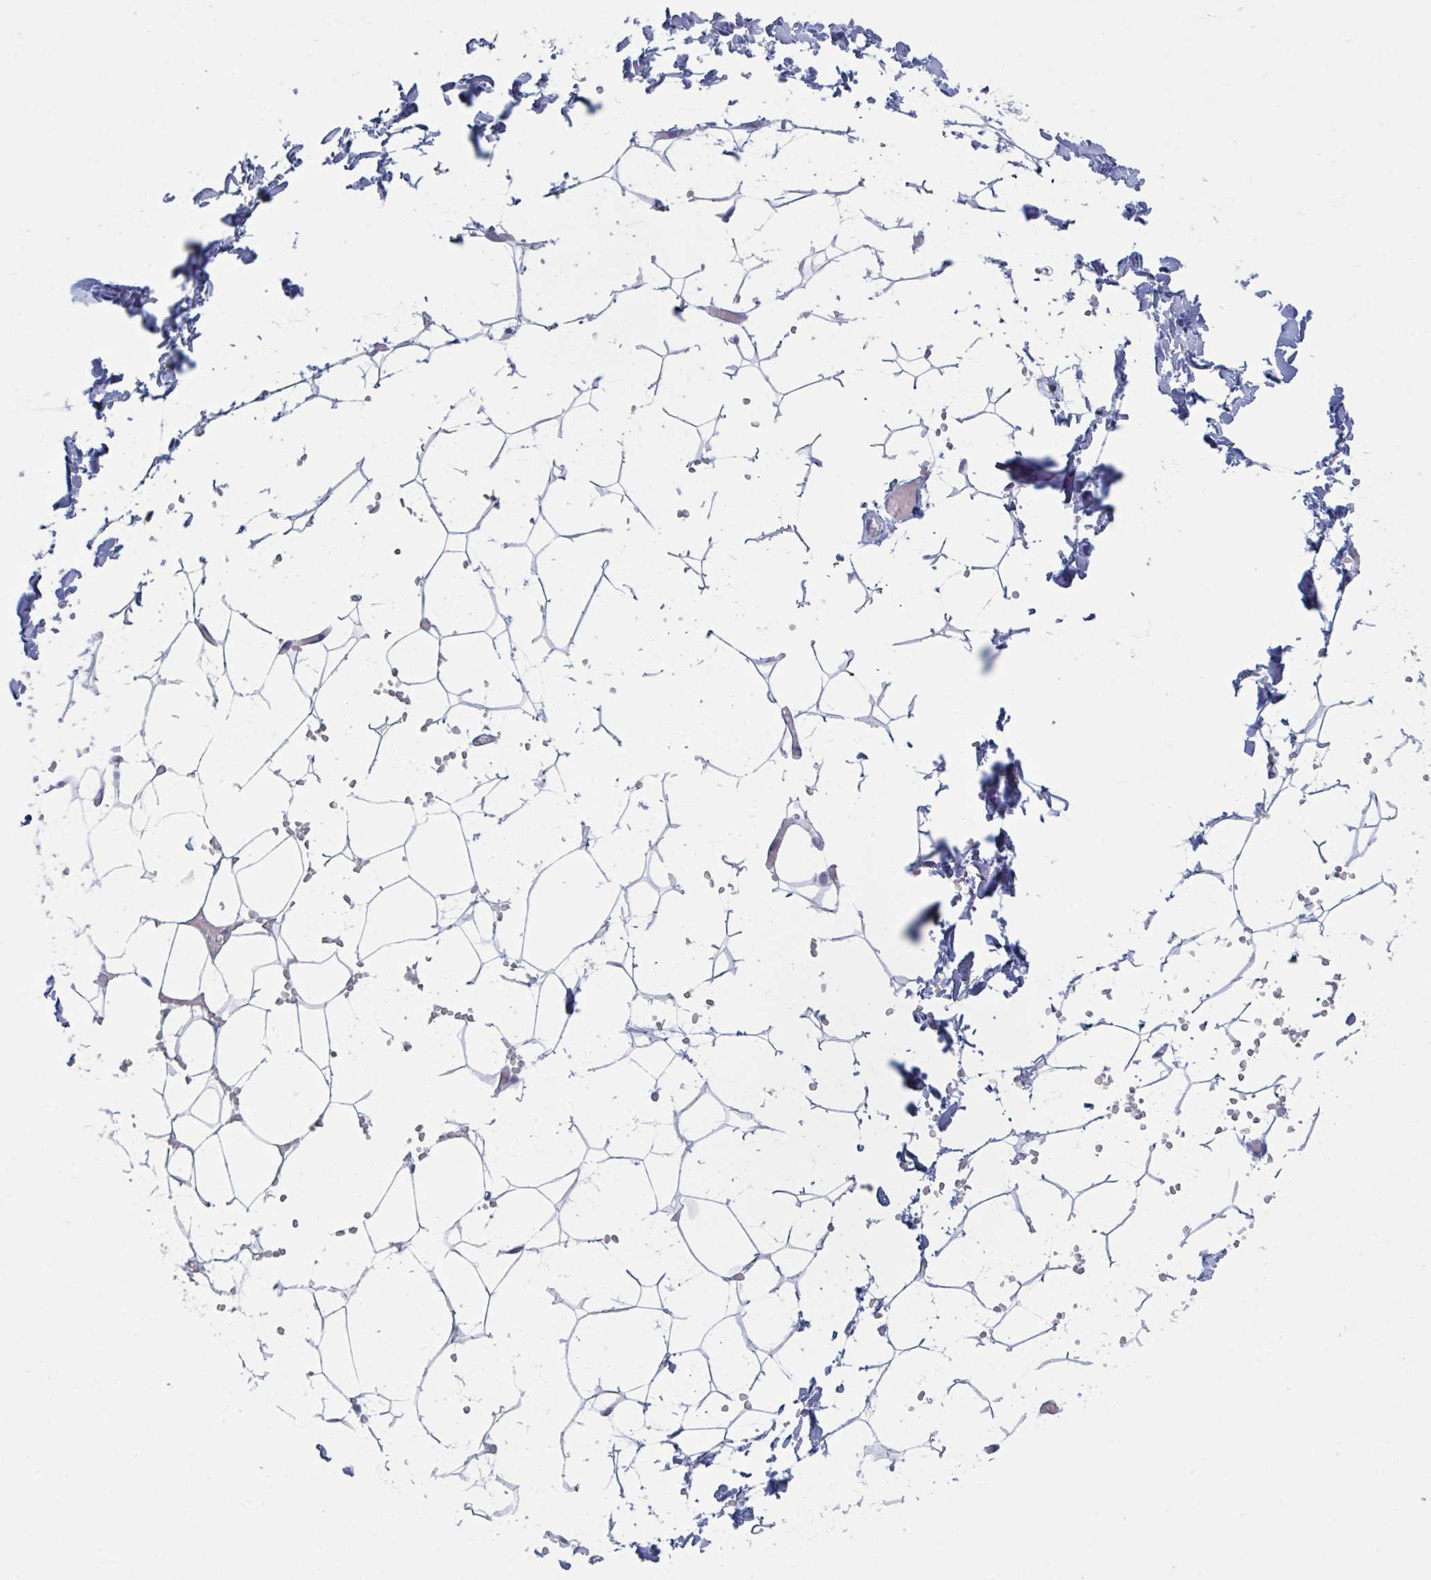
{"staining": {"intensity": "negative", "quantity": "none", "location": "none"}, "tissue": "adipose tissue", "cell_type": "Adipocytes", "image_type": "normal", "snomed": [{"axis": "morphology", "description": "Normal tissue, NOS"}, {"axis": "topography", "description": "Skin"}, {"axis": "topography", "description": "Peripheral nerve tissue"}], "caption": "The photomicrograph shows no significant staining in adipocytes of adipose tissue.", "gene": "FOXA1", "patient": {"sex": "female", "age": 56}}